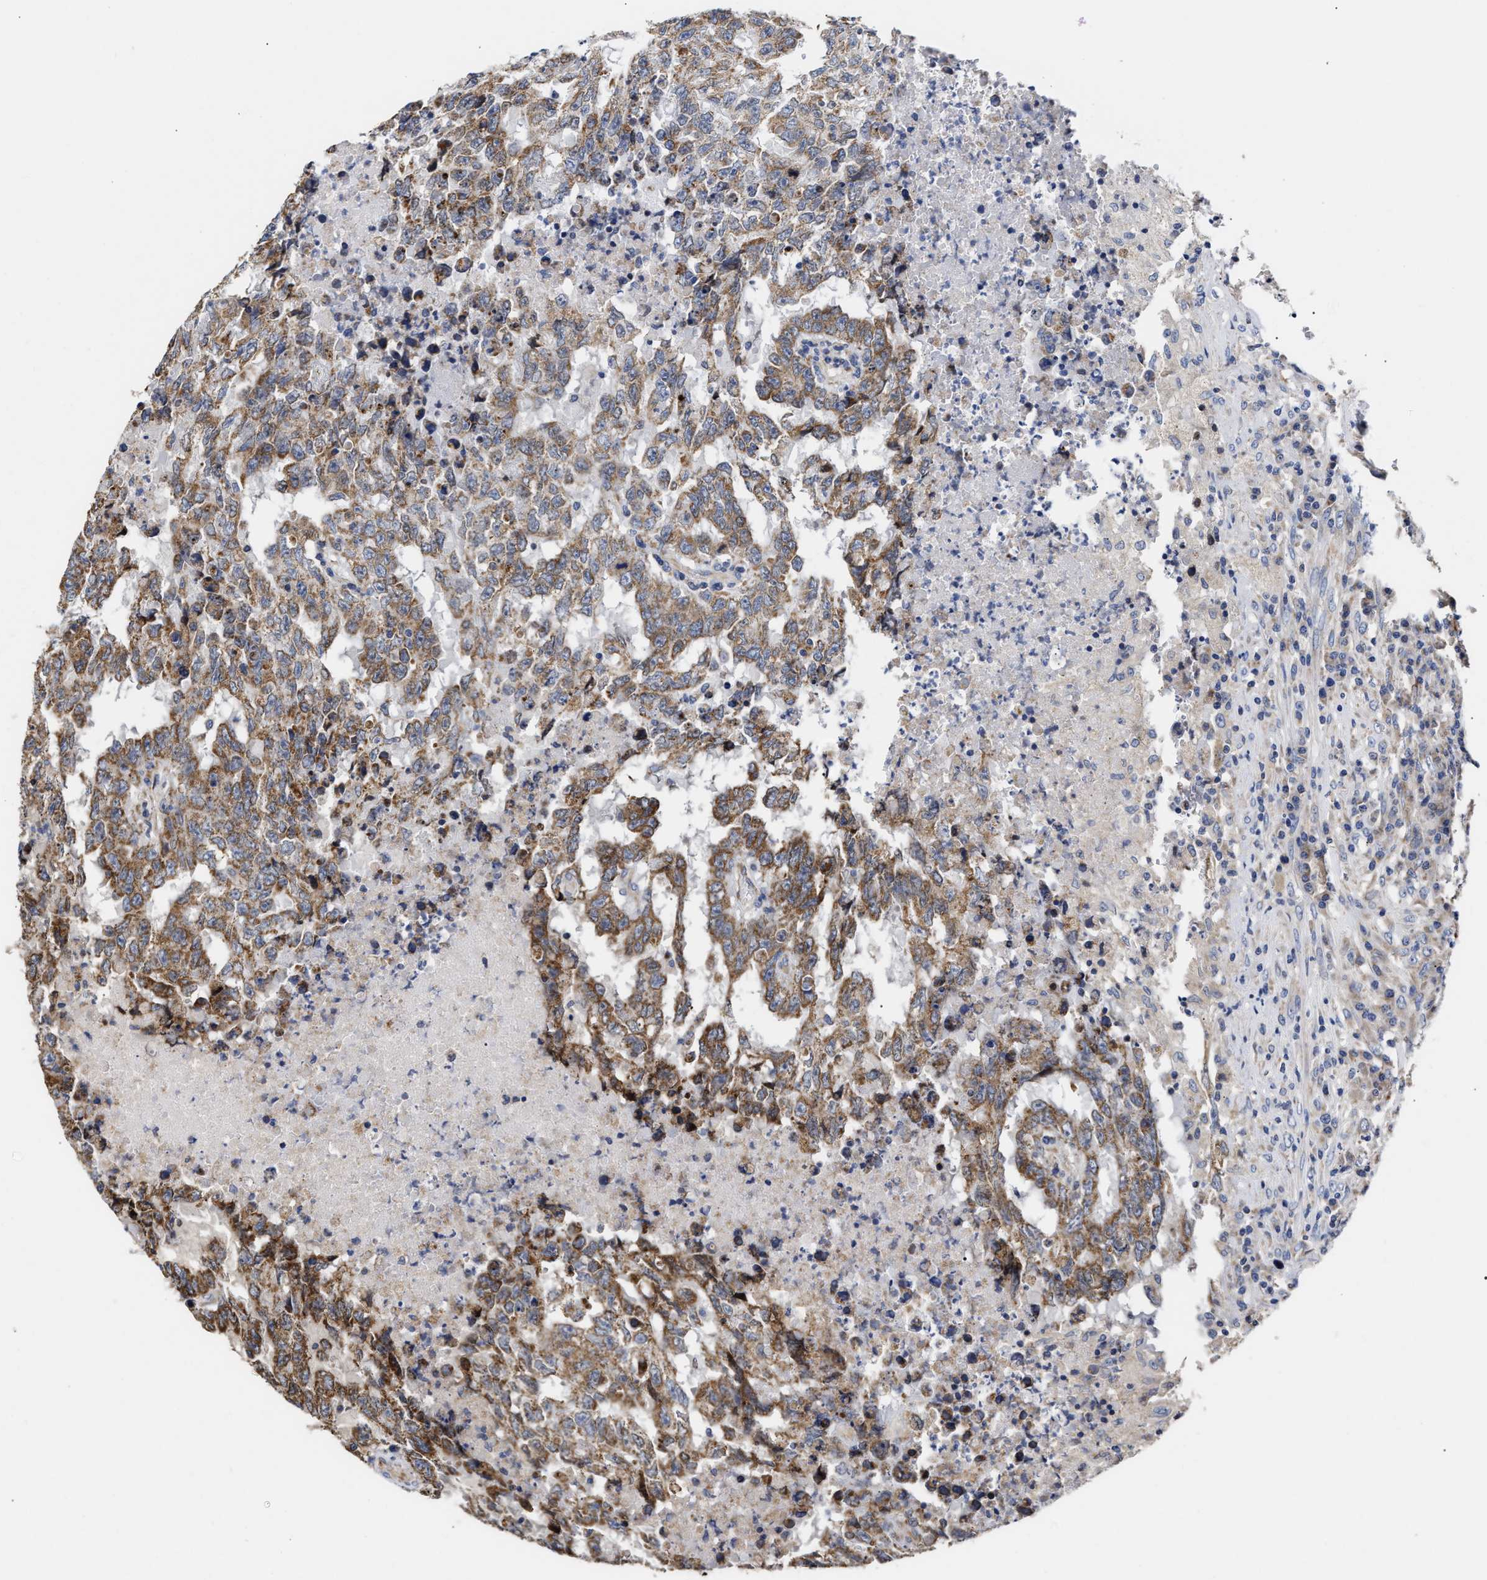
{"staining": {"intensity": "moderate", "quantity": ">75%", "location": "cytoplasmic/membranous"}, "tissue": "testis cancer", "cell_type": "Tumor cells", "image_type": "cancer", "snomed": [{"axis": "morphology", "description": "Necrosis, NOS"}, {"axis": "morphology", "description": "Carcinoma, Embryonal, NOS"}, {"axis": "topography", "description": "Testis"}], "caption": "Immunohistochemistry (DAB) staining of testis embryonal carcinoma reveals moderate cytoplasmic/membranous protein expression in approximately >75% of tumor cells.", "gene": "MALSU1", "patient": {"sex": "male", "age": 19}}